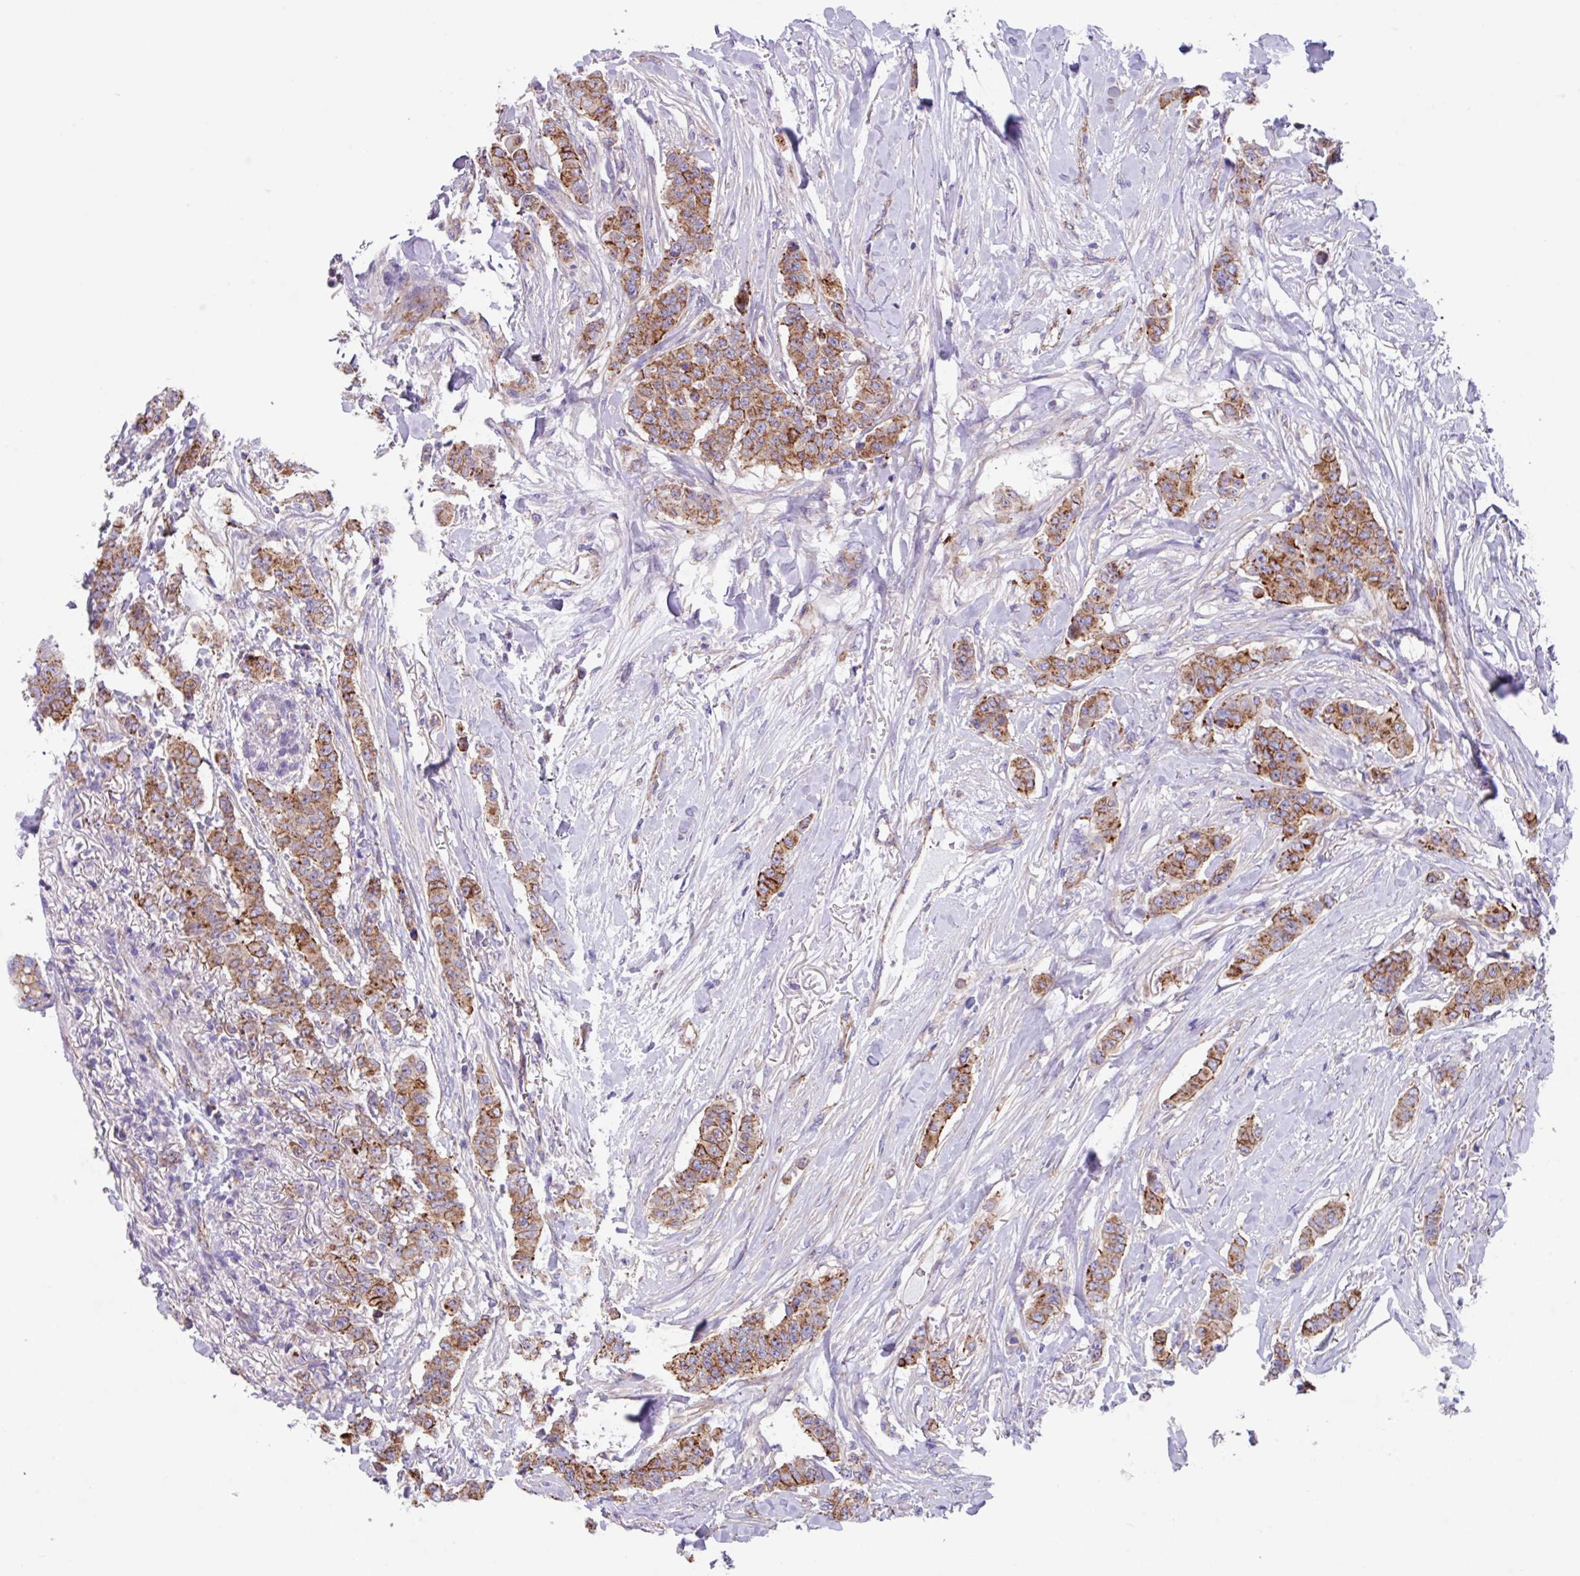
{"staining": {"intensity": "moderate", "quantity": ">75%", "location": "cytoplasmic/membranous"}, "tissue": "breast cancer", "cell_type": "Tumor cells", "image_type": "cancer", "snomed": [{"axis": "morphology", "description": "Duct carcinoma"}, {"axis": "topography", "description": "Breast"}], "caption": "Intraductal carcinoma (breast) stained for a protein demonstrates moderate cytoplasmic/membranous positivity in tumor cells.", "gene": "OTULIN", "patient": {"sex": "female", "age": 40}}